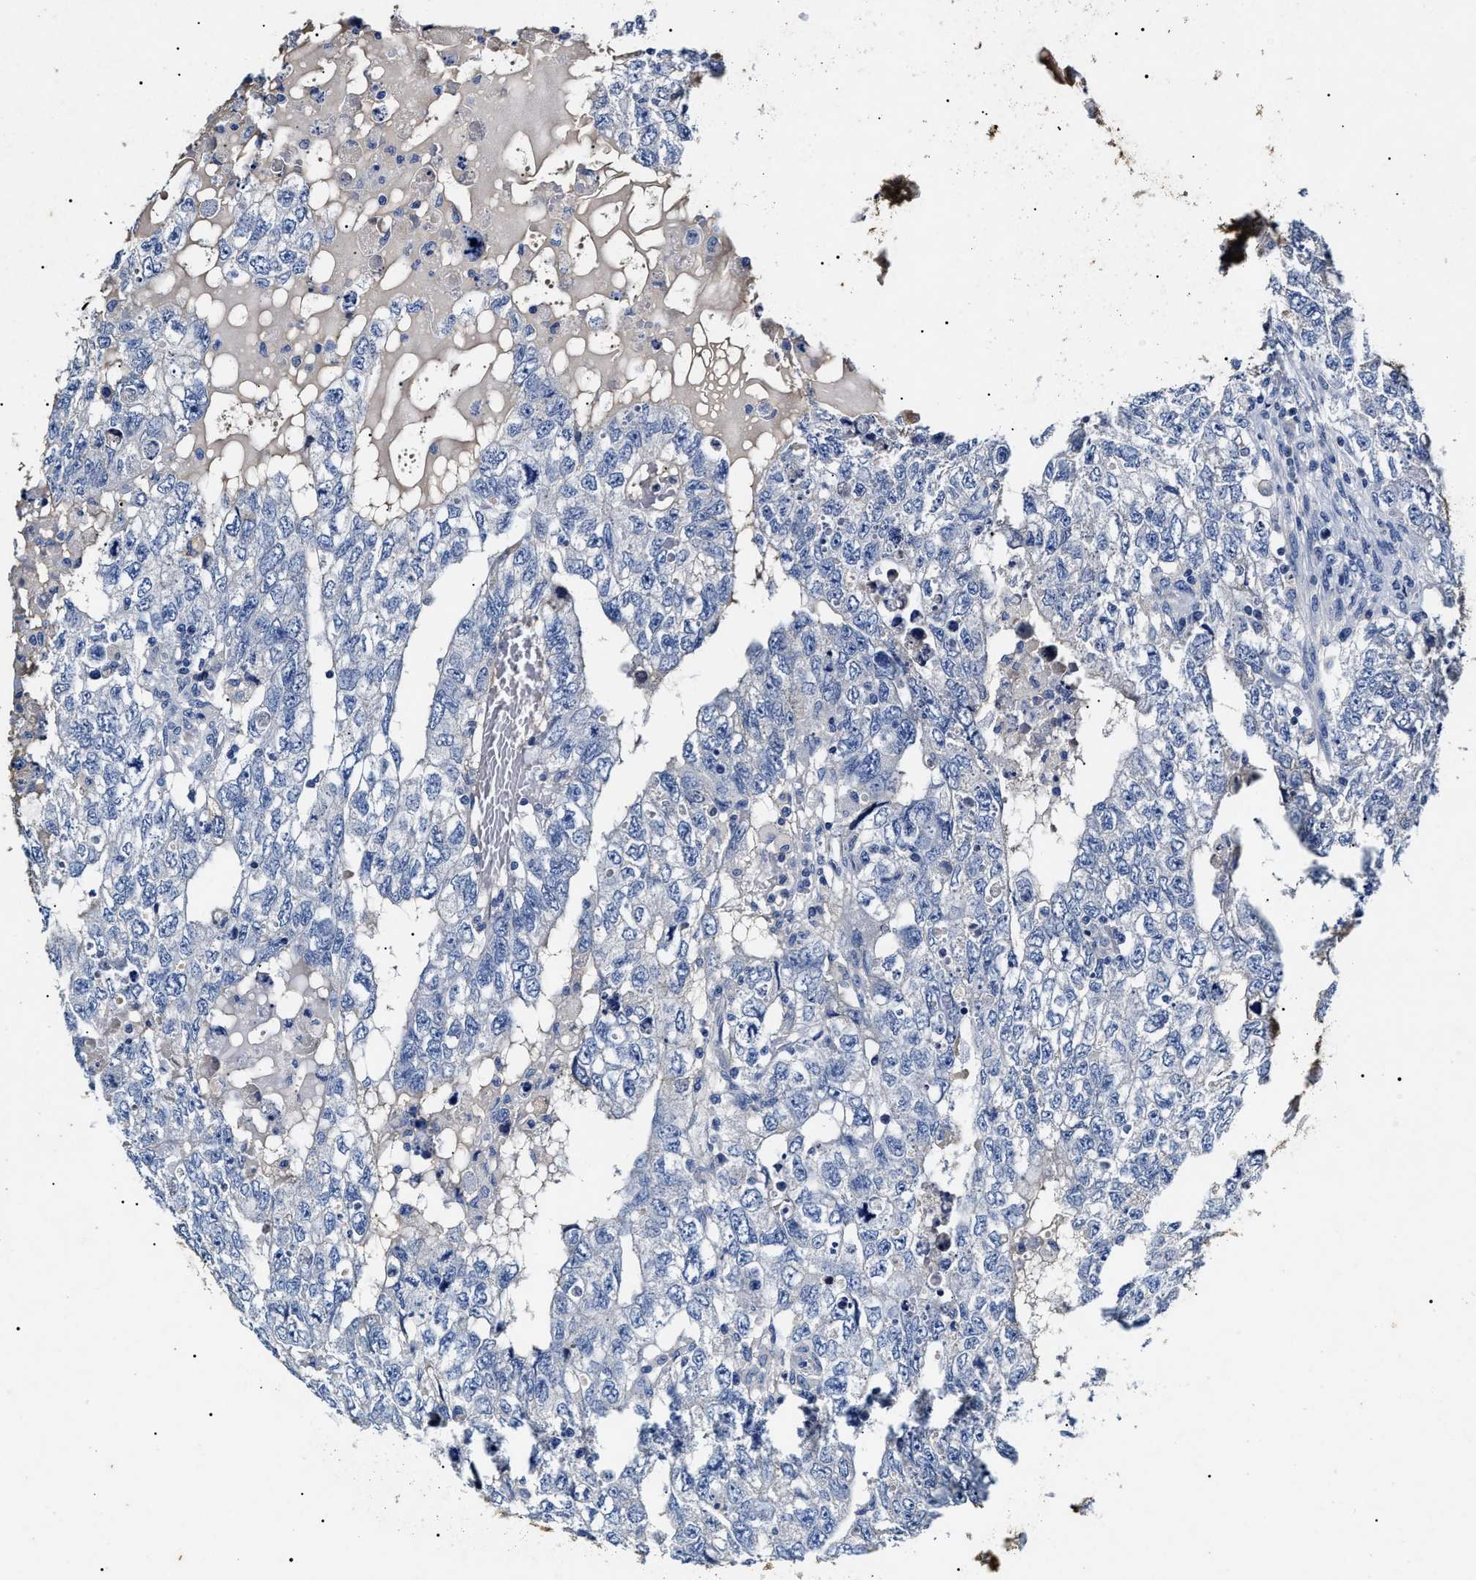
{"staining": {"intensity": "negative", "quantity": "none", "location": "none"}, "tissue": "testis cancer", "cell_type": "Tumor cells", "image_type": "cancer", "snomed": [{"axis": "morphology", "description": "Carcinoma, Embryonal, NOS"}, {"axis": "topography", "description": "Testis"}], "caption": "DAB (3,3'-diaminobenzidine) immunohistochemical staining of human testis embryonal carcinoma reveals no significant positivity in tumor cells.", "gene": "LRRC8E", "patient": {"sex": "male", "age": 36}}